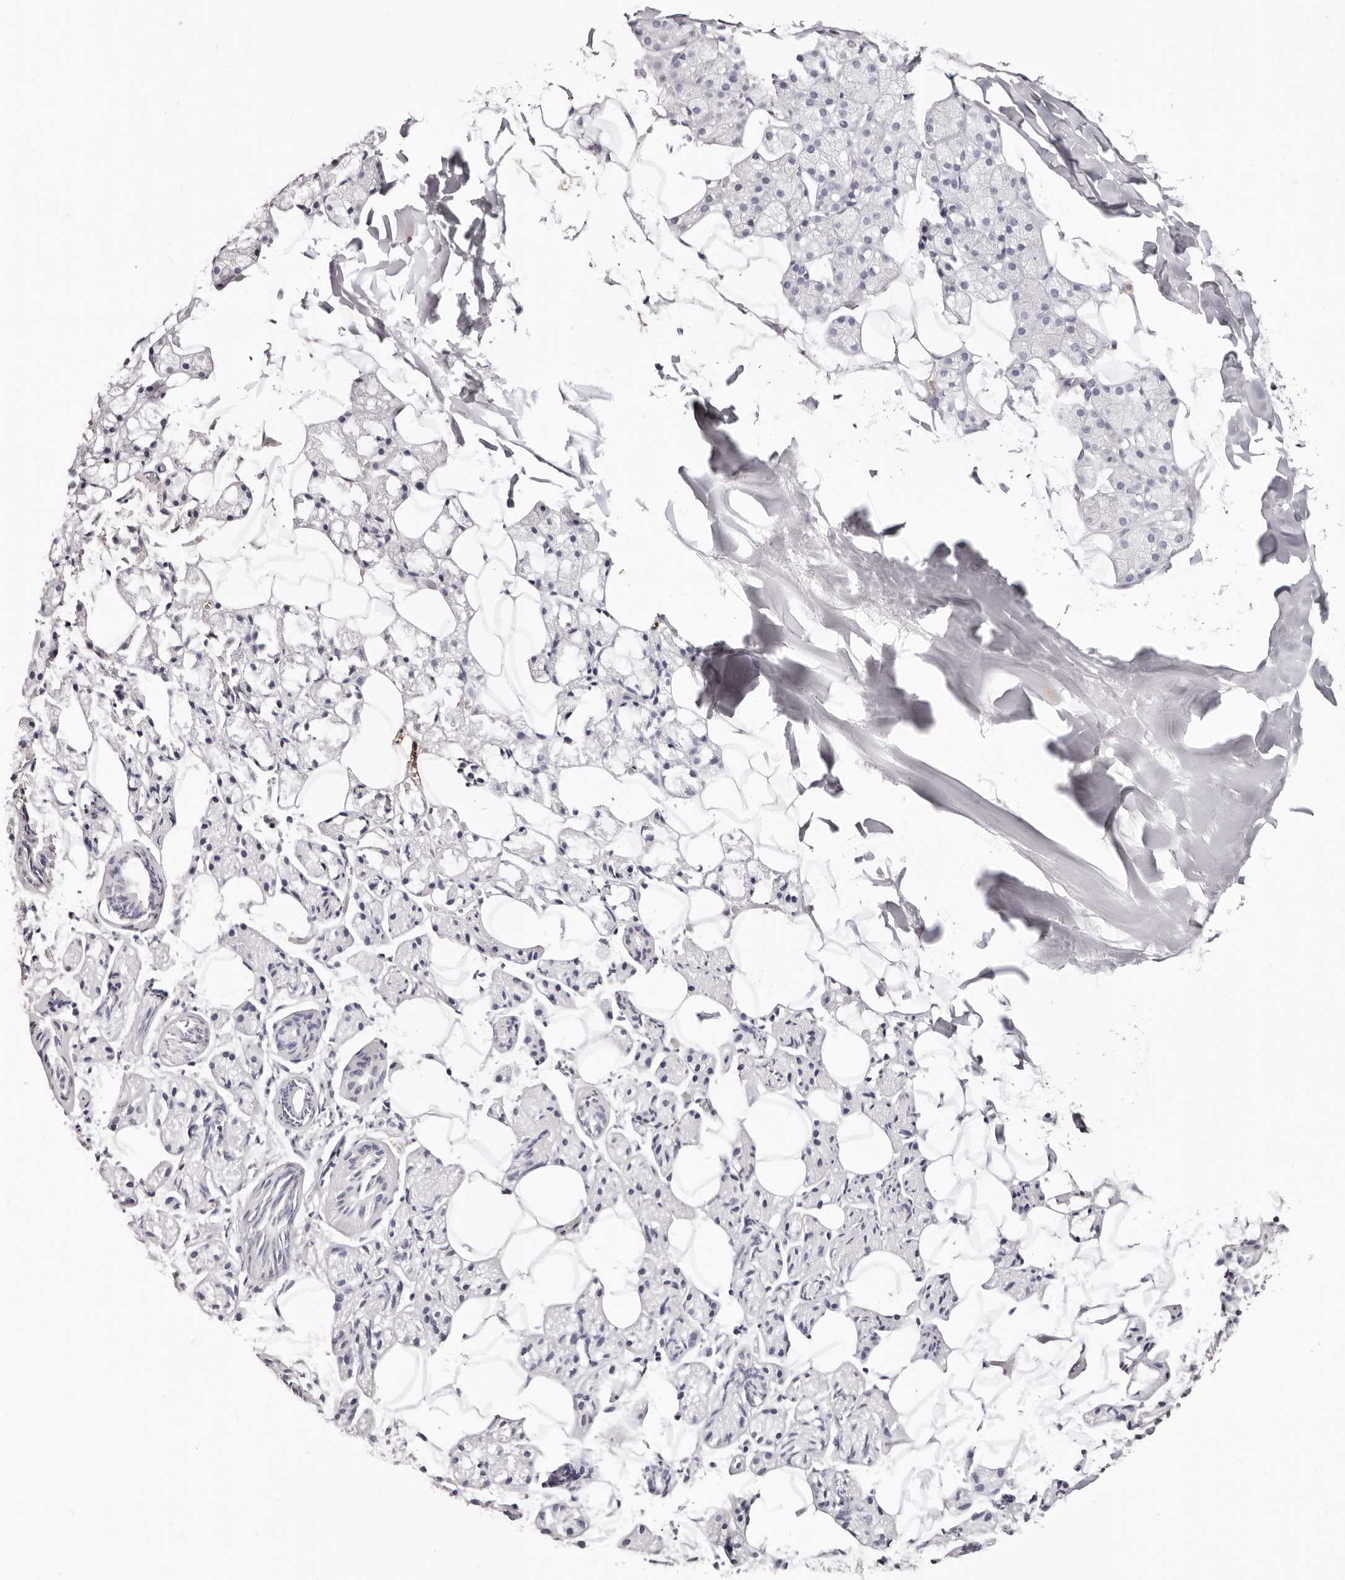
{"staining": {"intensity": "negative", "quantity": "none", "location": "none"}, "tissue": "salivary gland", "cell_type": "Glandular cells", "image_type": "normal", "snomed": [{"axis": "morphology", "description": "Normal tissue, NOS"}, {"axis": "topography", "description": "Salivary gland"}], "caption": "Immunohistochemistry histopathology image of normal salivary gland: salivary gland stained with DAB (3,3'-diaminobenzidine) demonstrates no significant protein staining in glandular cells.", "gene": "PF4", "patient": {"sex": "female", "age": 33}}